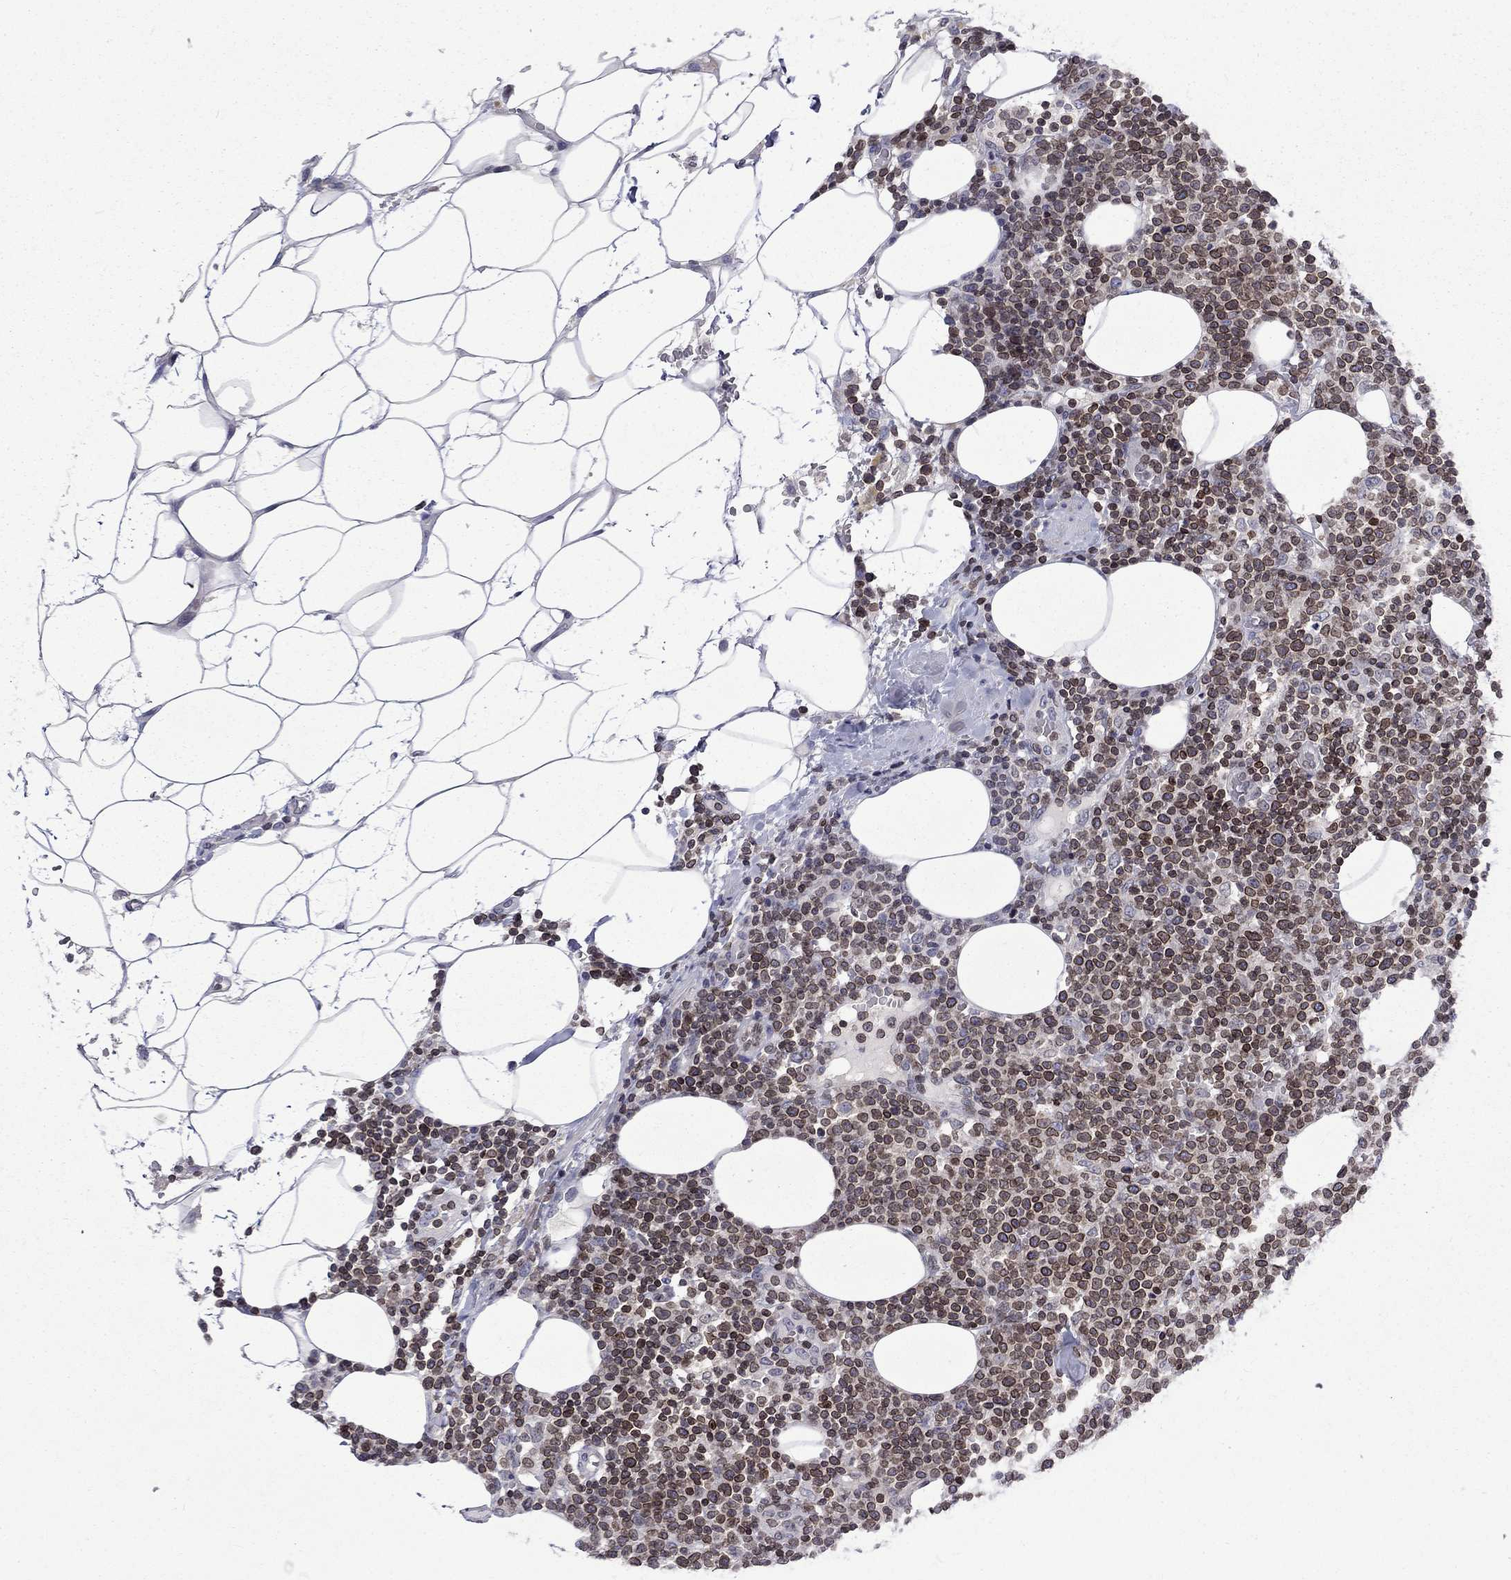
{"staining": {"intensity": "strong", "quantity": "25%-75%", "location": "cytoplasmic/membranous,nuclear"}, "tissue": "lymphoma", "cell_type": "Tumor cells", "image_type": "cancer", "snomed": [{"axis": "morphology", "description": "Malignant lymphoma, non-Hodgkin's type, High grade"}, {"axis": "topography", "description": "Lymph node"}], "caption": "Immunohistochemical staining of human high-grade malignant lymphoma, non-Hodgkin's type shows high levels of strong cytoplasmic/membranous and nuclear positivity in about 25%-75% of tumor cells. Using DAB (brown) and hematoxylin (blue) stains, captured at high magnification using brightfield microscopy.", "gene": "SLA", "patient": {"sex": "male", "age": 61}}